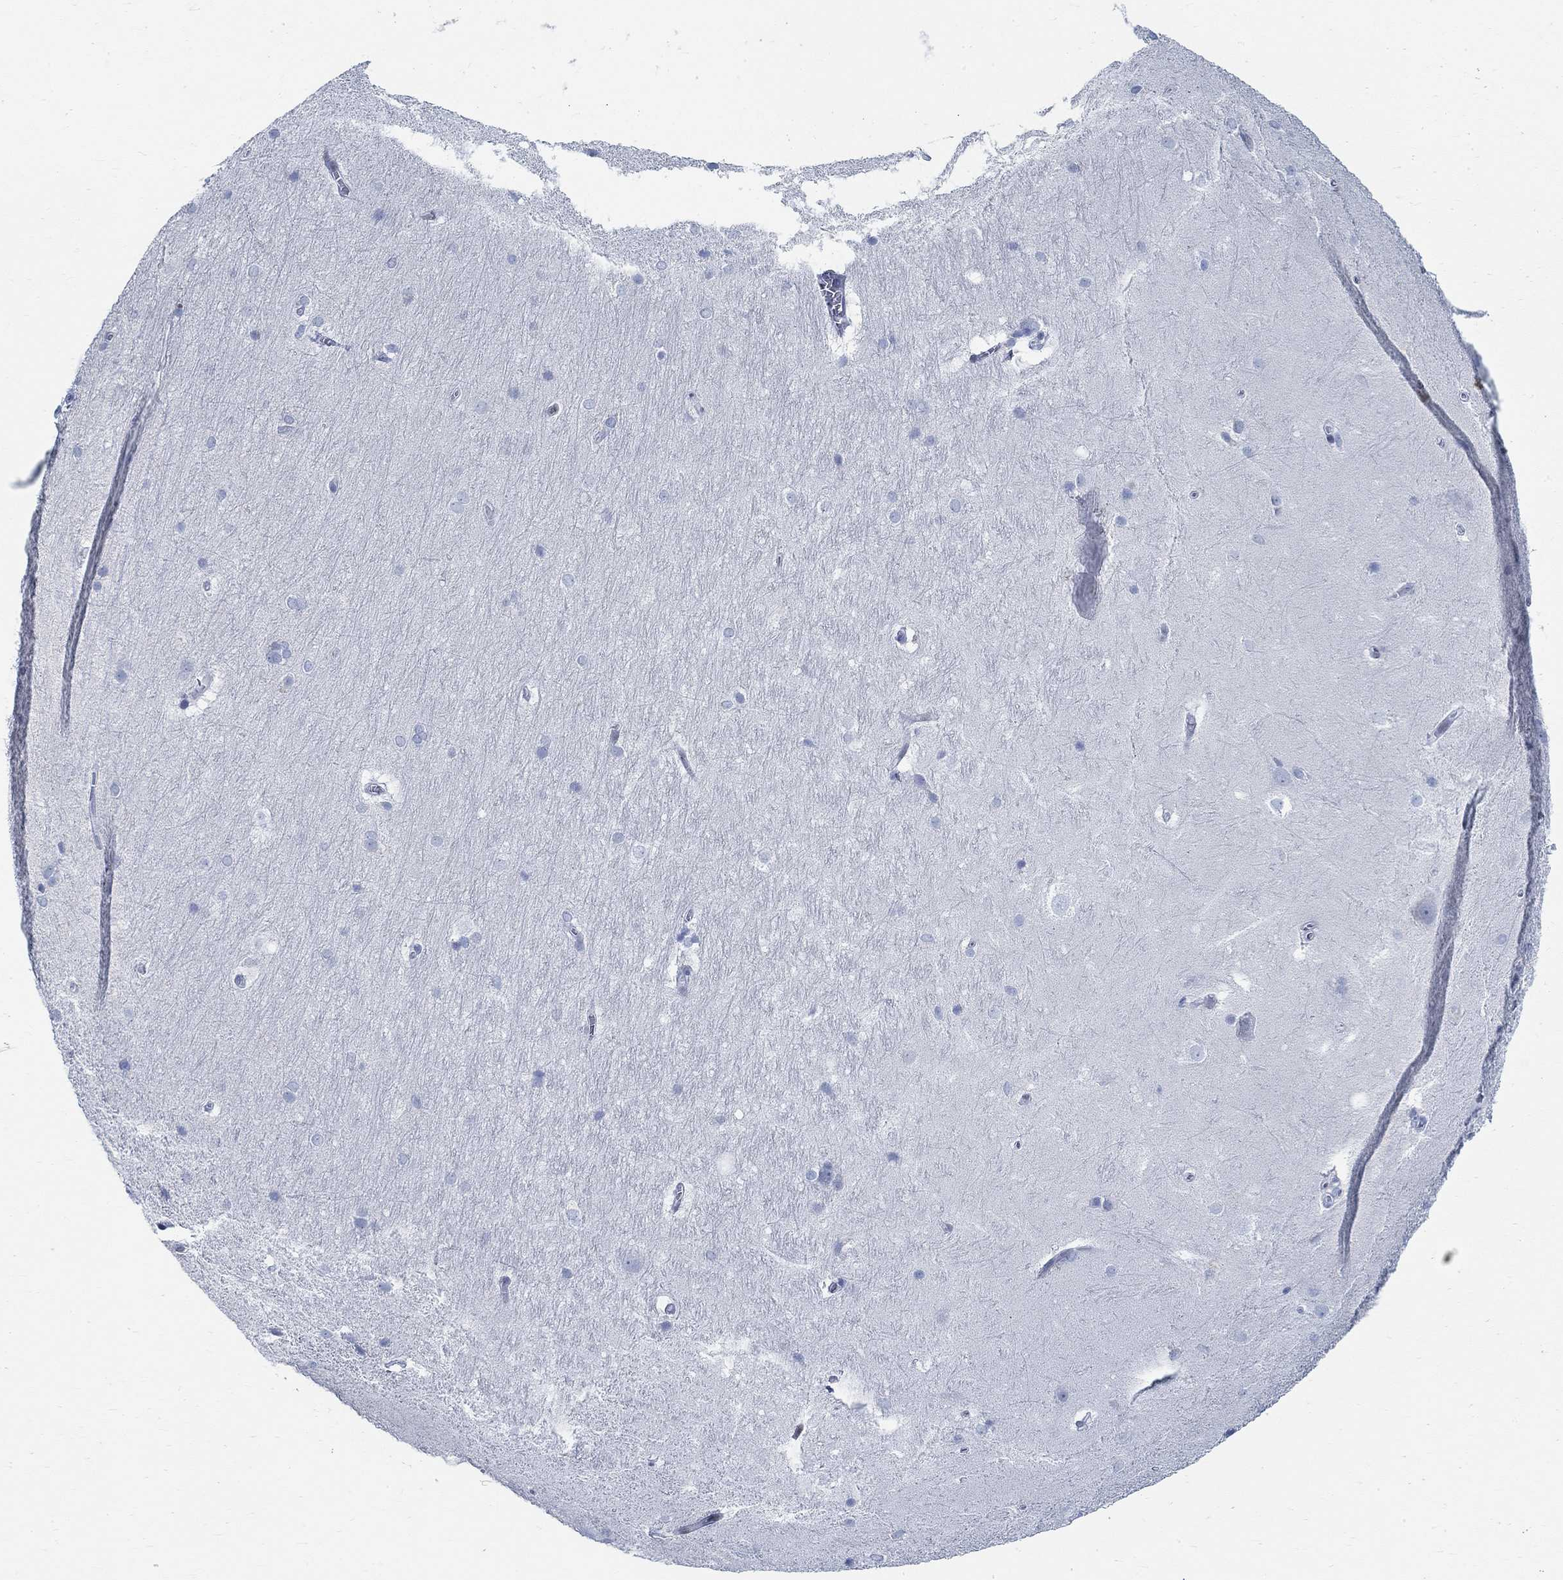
{"staining": {"intensity": "negative", "quantity": "none", "location": "none"}, "tissue": "hippocampus", "cell_type": "Glial cells", "image_type": "normal", "snomed": [{"axis": "morphology", "description": "Normal tissue, NOS"}, {"axis": "topography", "description": "Cerebral cortex"}, {"axis": "topography", "description": "Hippocampus"}], "caption": "Immunohistochemical staining of unremarkable human hippocampus reveals no significant expression in glial cells. (Stains: DAB (3,3'-diaminobenzidine) immunohistochemistry (IHC) with hematoxylin counter stain, Microscopy: brightfield microscopy at high magnification).", "gene": "RBM20", "patient": {"sex": "female", "age": 19}}